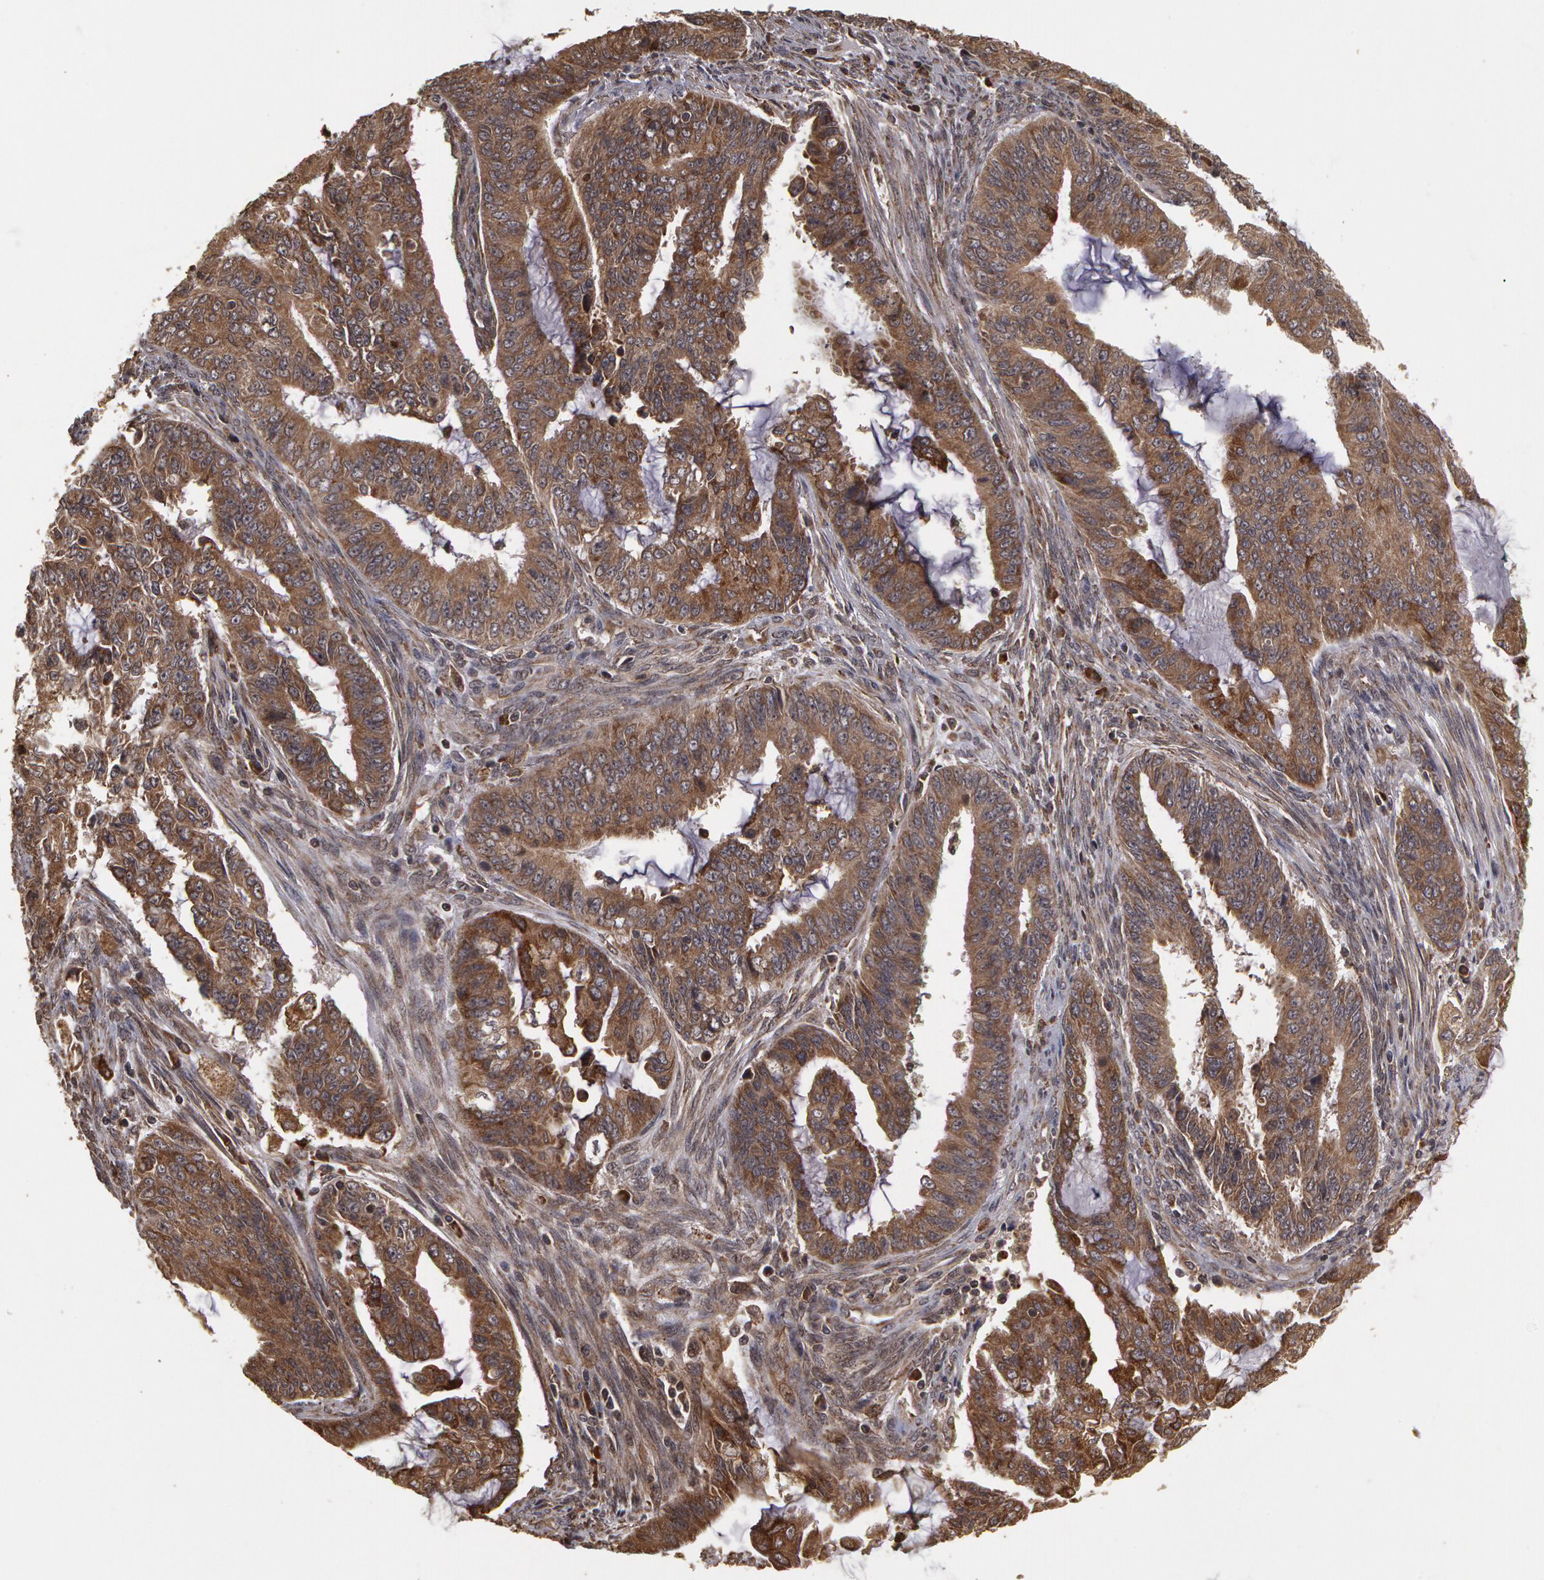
{"staining": {"intensity": "weak", "quantity": ">75%", "location": "cytoplasmic/membranous"}, "tissue": "endometrial cancer", "cell_type": "Tumor cells", "image_type": "cancer", "snomed": [{"axis": "morphology", "description": "Adenocarcinoma, NOS"}, {"axis": "topography", "description": "Endometrium"}], "caption": "High-magnification brightfield microscopy of adenocarcinoma (endometrial) stained with DAB (3,3'-diaminobenzidine) (brown) and counterstained with hematoxylin (blue). tumor cells exhibit weak cytoplasmic/membranous positivity is appreciated in approximately>75% of cells.", "gene": "CALR", "patient": {"sex": "female", "age": 75}}